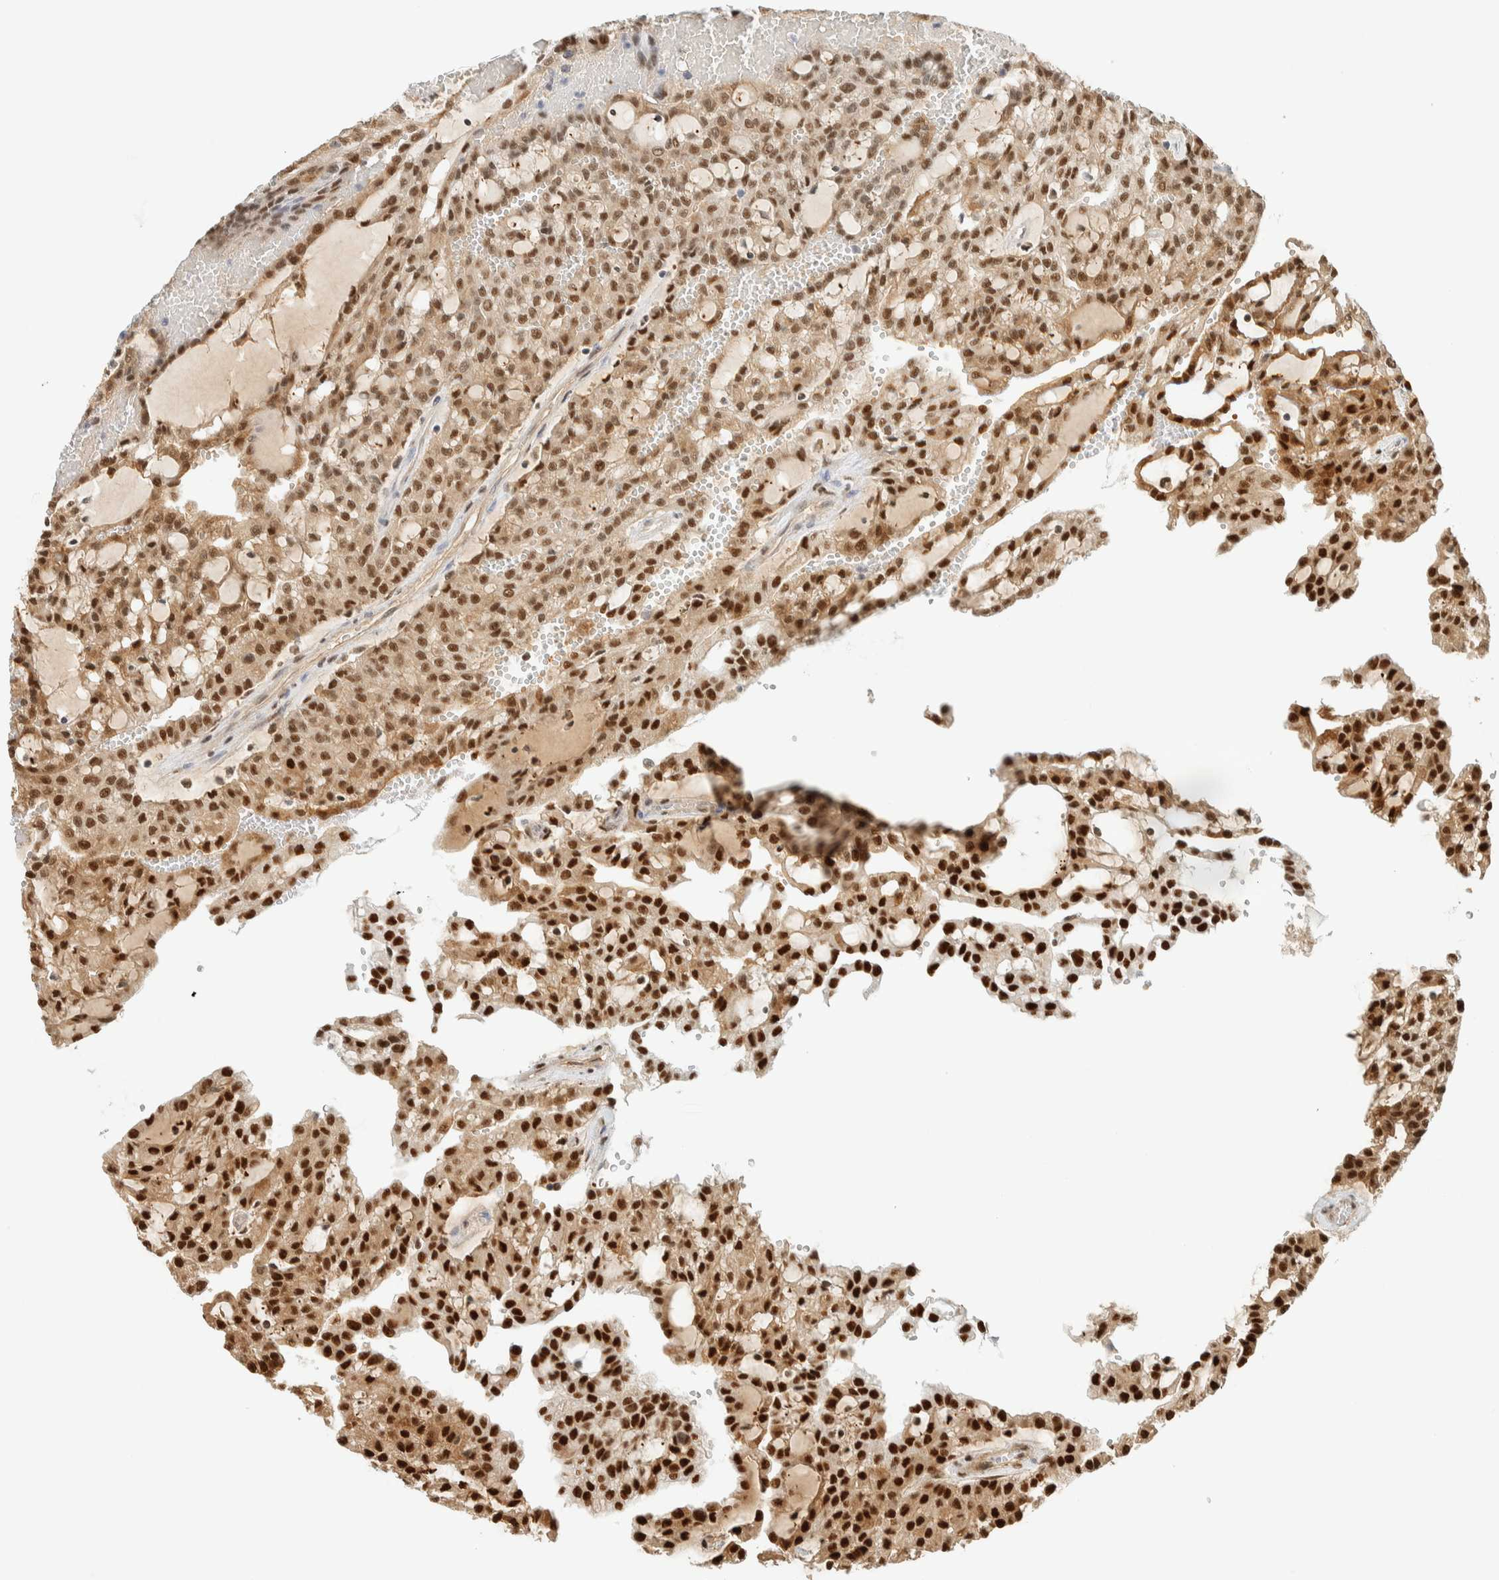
{"staining": {"intensity": "strong", "quantity": ">75%", "location": "cytoplasmic/membranous,nuclear"}, "tissue": "renal cancer", "cell_type": "Tumor cells", "image_type": "cancer", "snomed": [{"axis": "morphology", "description": "Adenocarcinoma, NOS"}, {"axis": "topography", "description": "Kidney"}], "caption": "A micrograph showing strong cytoplasmic/membranous and nuclear staining in approximately >75% of tumor cells in renal adenocarcinoma, as visualized by brown immunohistochemical staining.", "gene": "ZBTB37", "patient": {"sex": "male", "age": 63}}